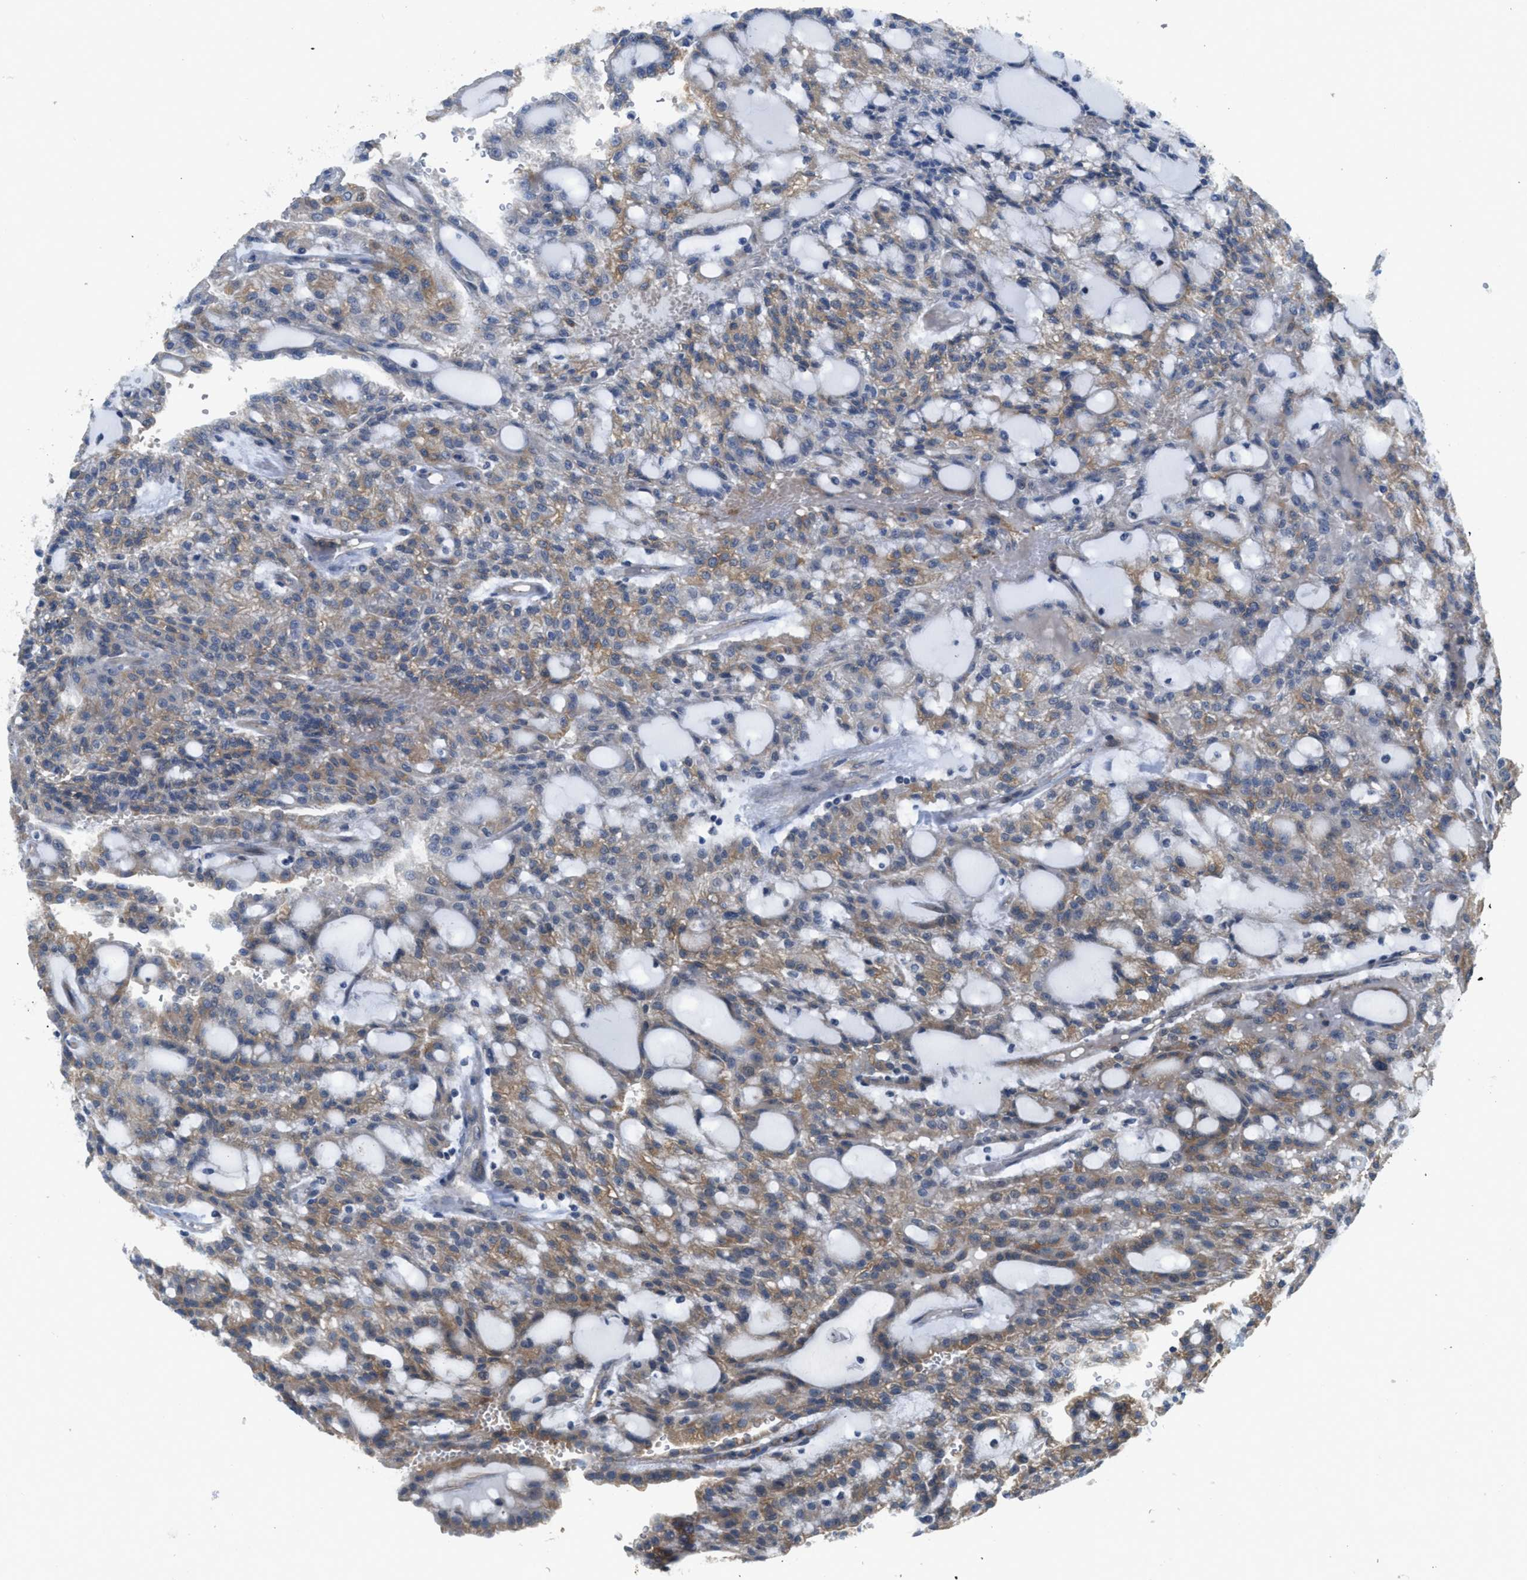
{"staining": {"intensity": "weak", "quantity": ">75%", "location": "cytoplasmic/membranous"}, "tissue": "renal cancer", "cell_type": "Tumor cells", "image_type": "cancer", "snomed": [{"axis": "morphology", "description": "Adenocarcinoma, NOS"}, {"axis": "topography", "description": "Kidney"}], "caption": "A photomicrograph of human adenocarcinoma (renal) stained for a protein shows weak cytoplasmic/membranous brown staining in tumor cells.", "gene": "PANX1", "patient": {"sex": "male", "age": 63}}